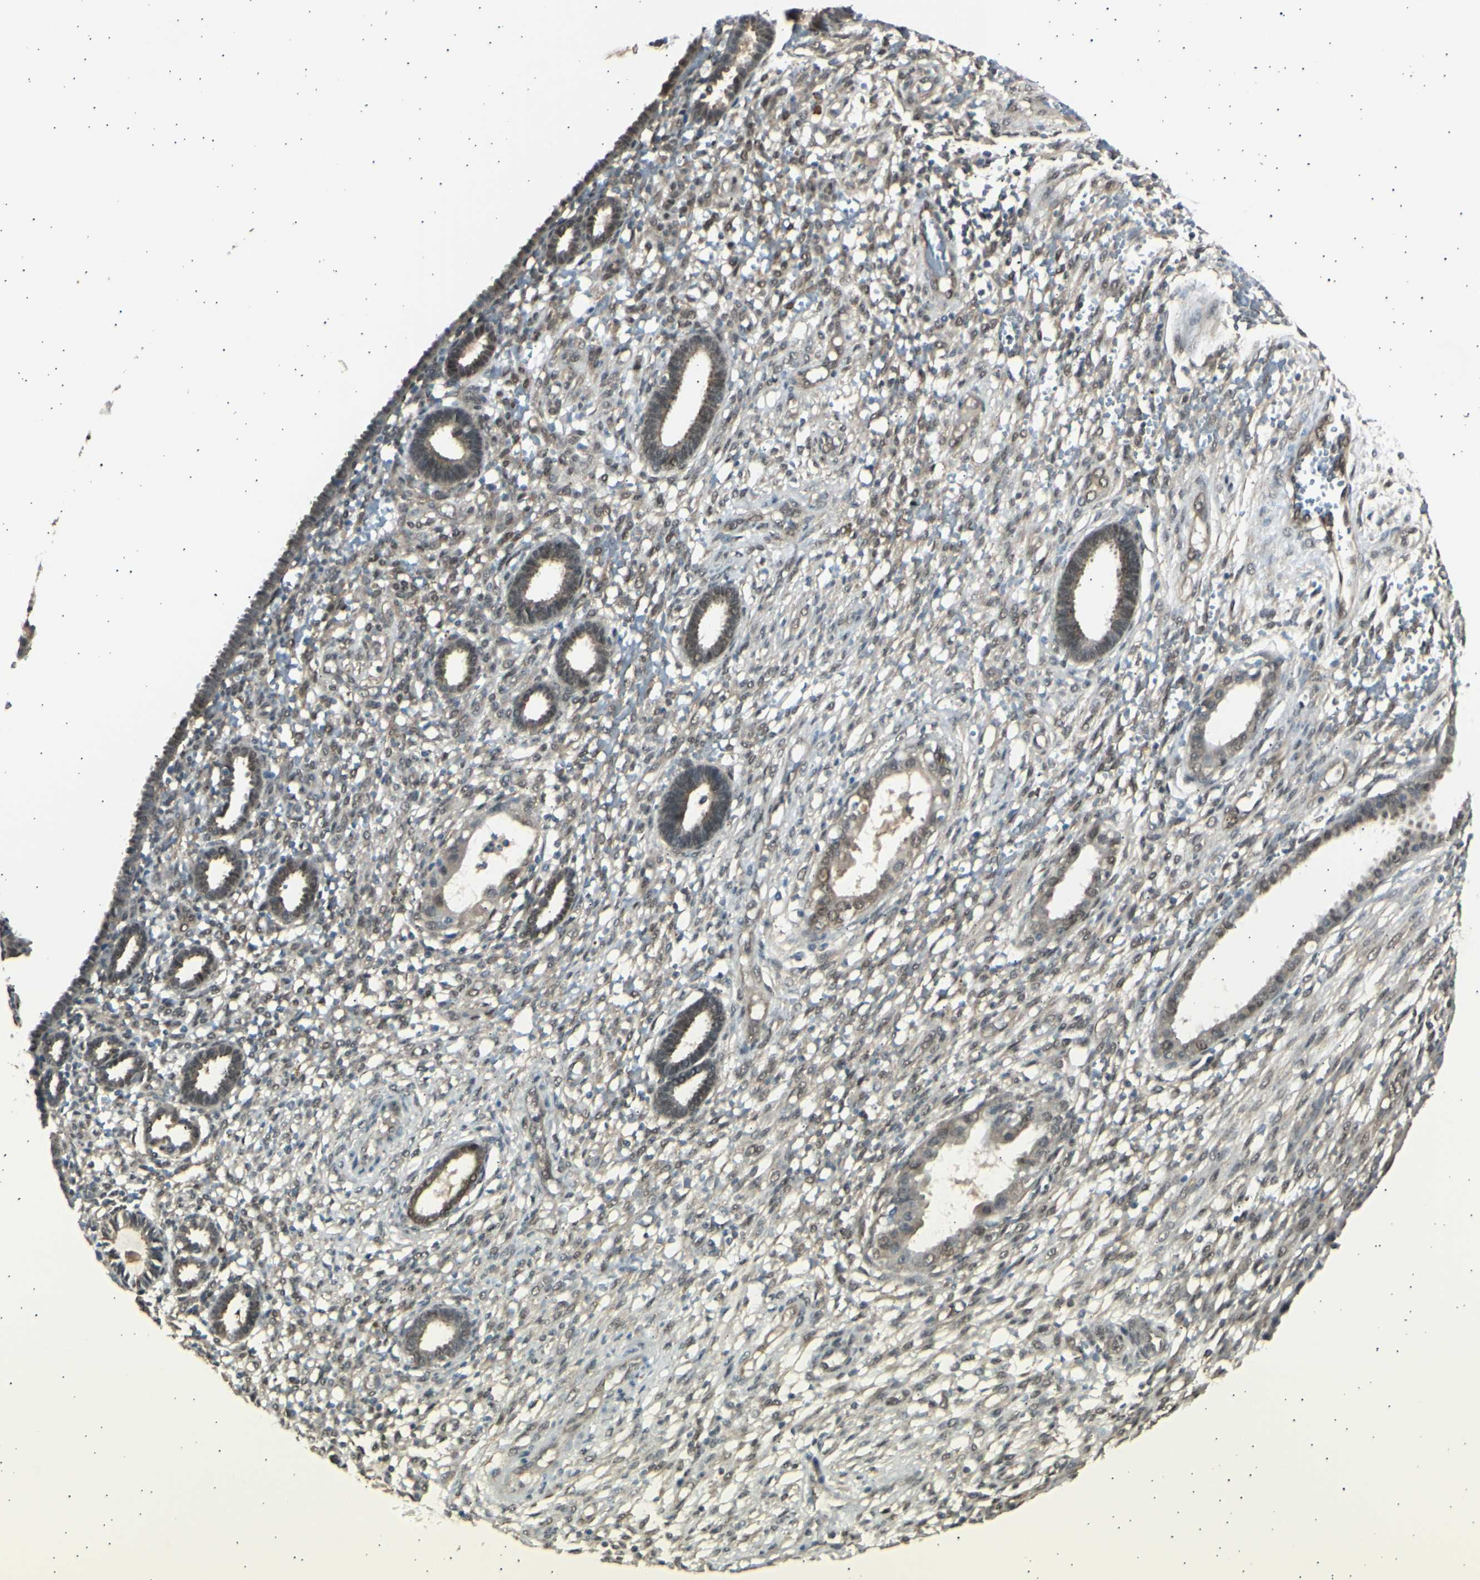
{"staining": {"intensity": "weak", "quantity": "25%-75%", "location": "nuclear"}, "tissue": "endometrium", "cell_type": "Cells in endometrial stroma", "image_type": "normal", "snomed": [{"axis": "morphology", "description": "Normal tissue, NOS"}, {"axis": "topography", "description": "Endometrium"}], "caption": "Brown immunohistochemical staining in benign endometrium exhibits weak nuclear staining in approximately 25%-75% of cells in endometrial stroma.", "gene": "PSMD5", "patient": {"sex": "female", "age": 61}}